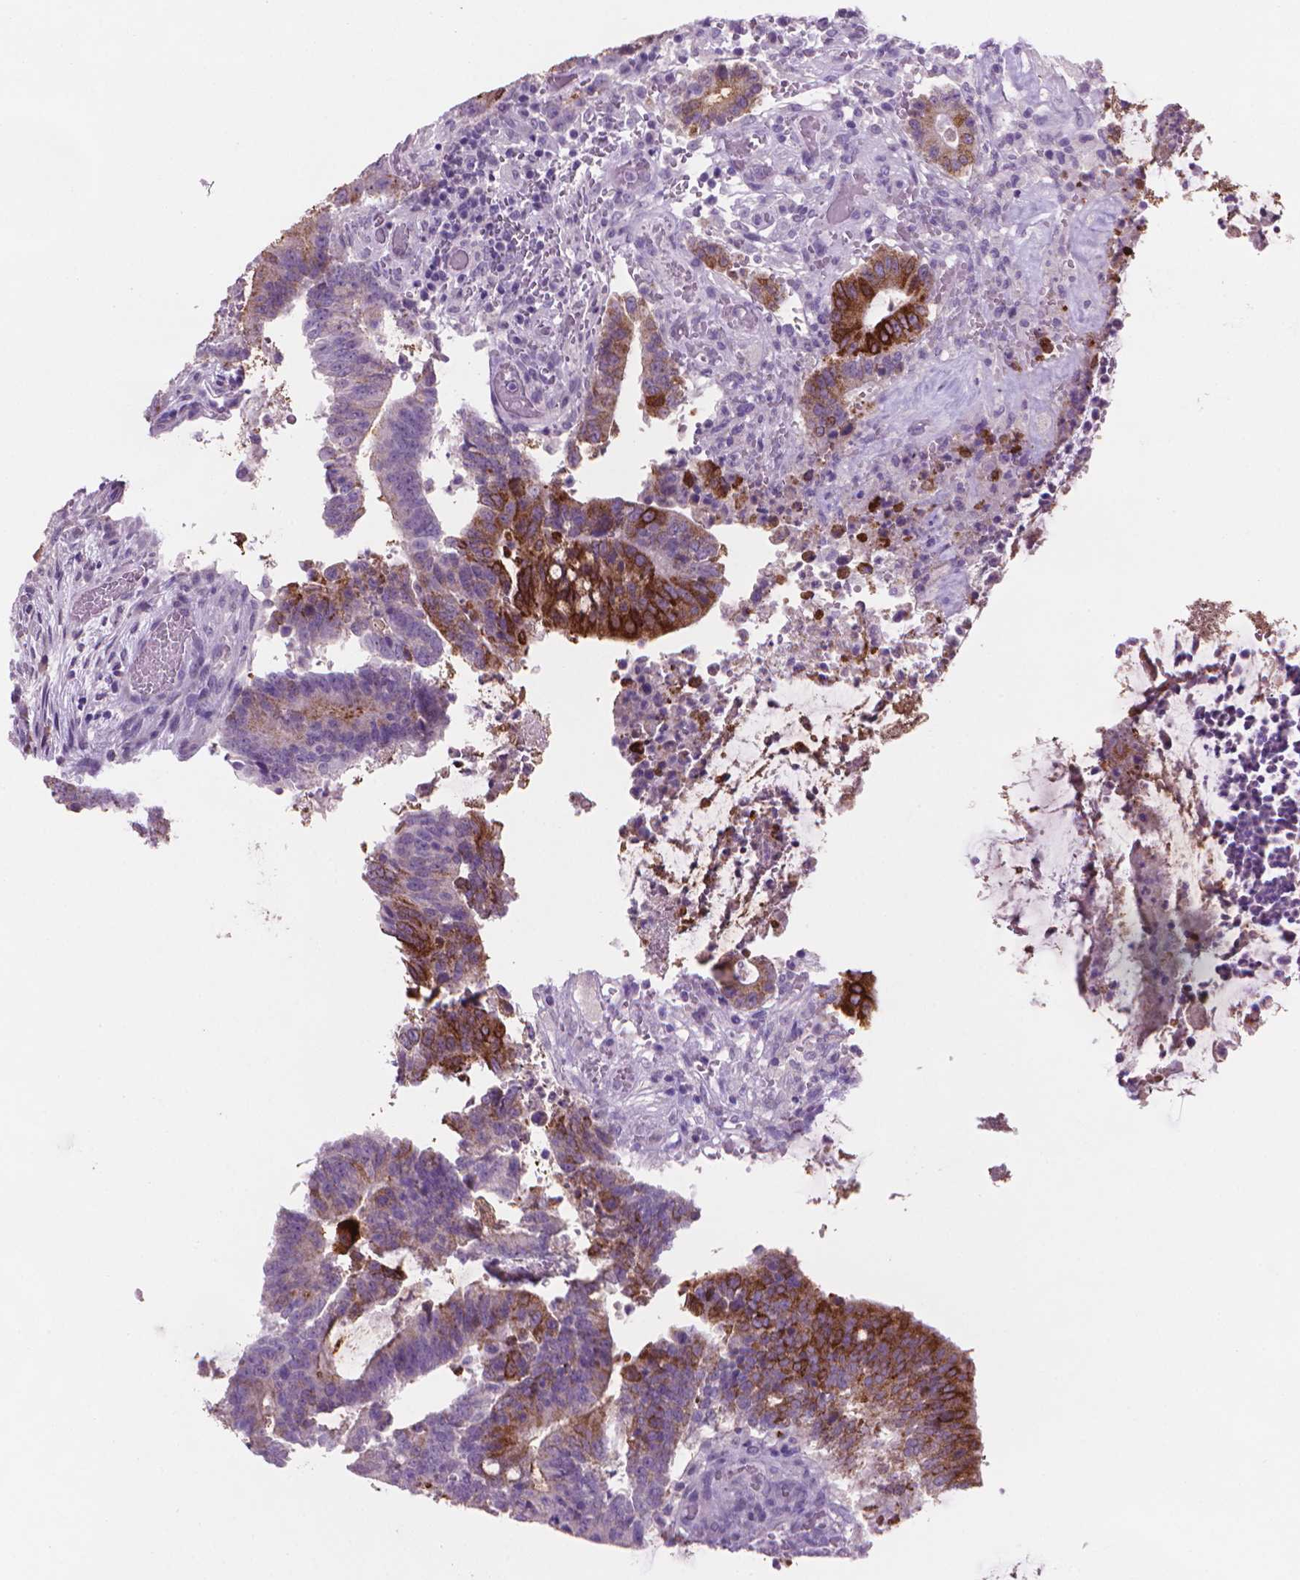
{"staining": {"intensity": "moderate", "quantity": "<25%", "location": "cytoplasmic/membranous"}, "tissue": "colorectal cancer", "cell_type": "Tumor cells", "image_type": "cancer", "snomed": [{"axis": "morphology", "description": "Adenocarcinoma, NOS"}, {"axis": "topography", "description": "Colon"}], "caption": "DAB (3,3'-diaminobenzidine) immunohistochemical staining of colorectal cancer (adenocarcinoma) displays moderate cytoplasmic/membranous protein staining in about <25% of tumor cells.", "gene": "MUC1", "patient": {"sex": "female", "age": 43}}